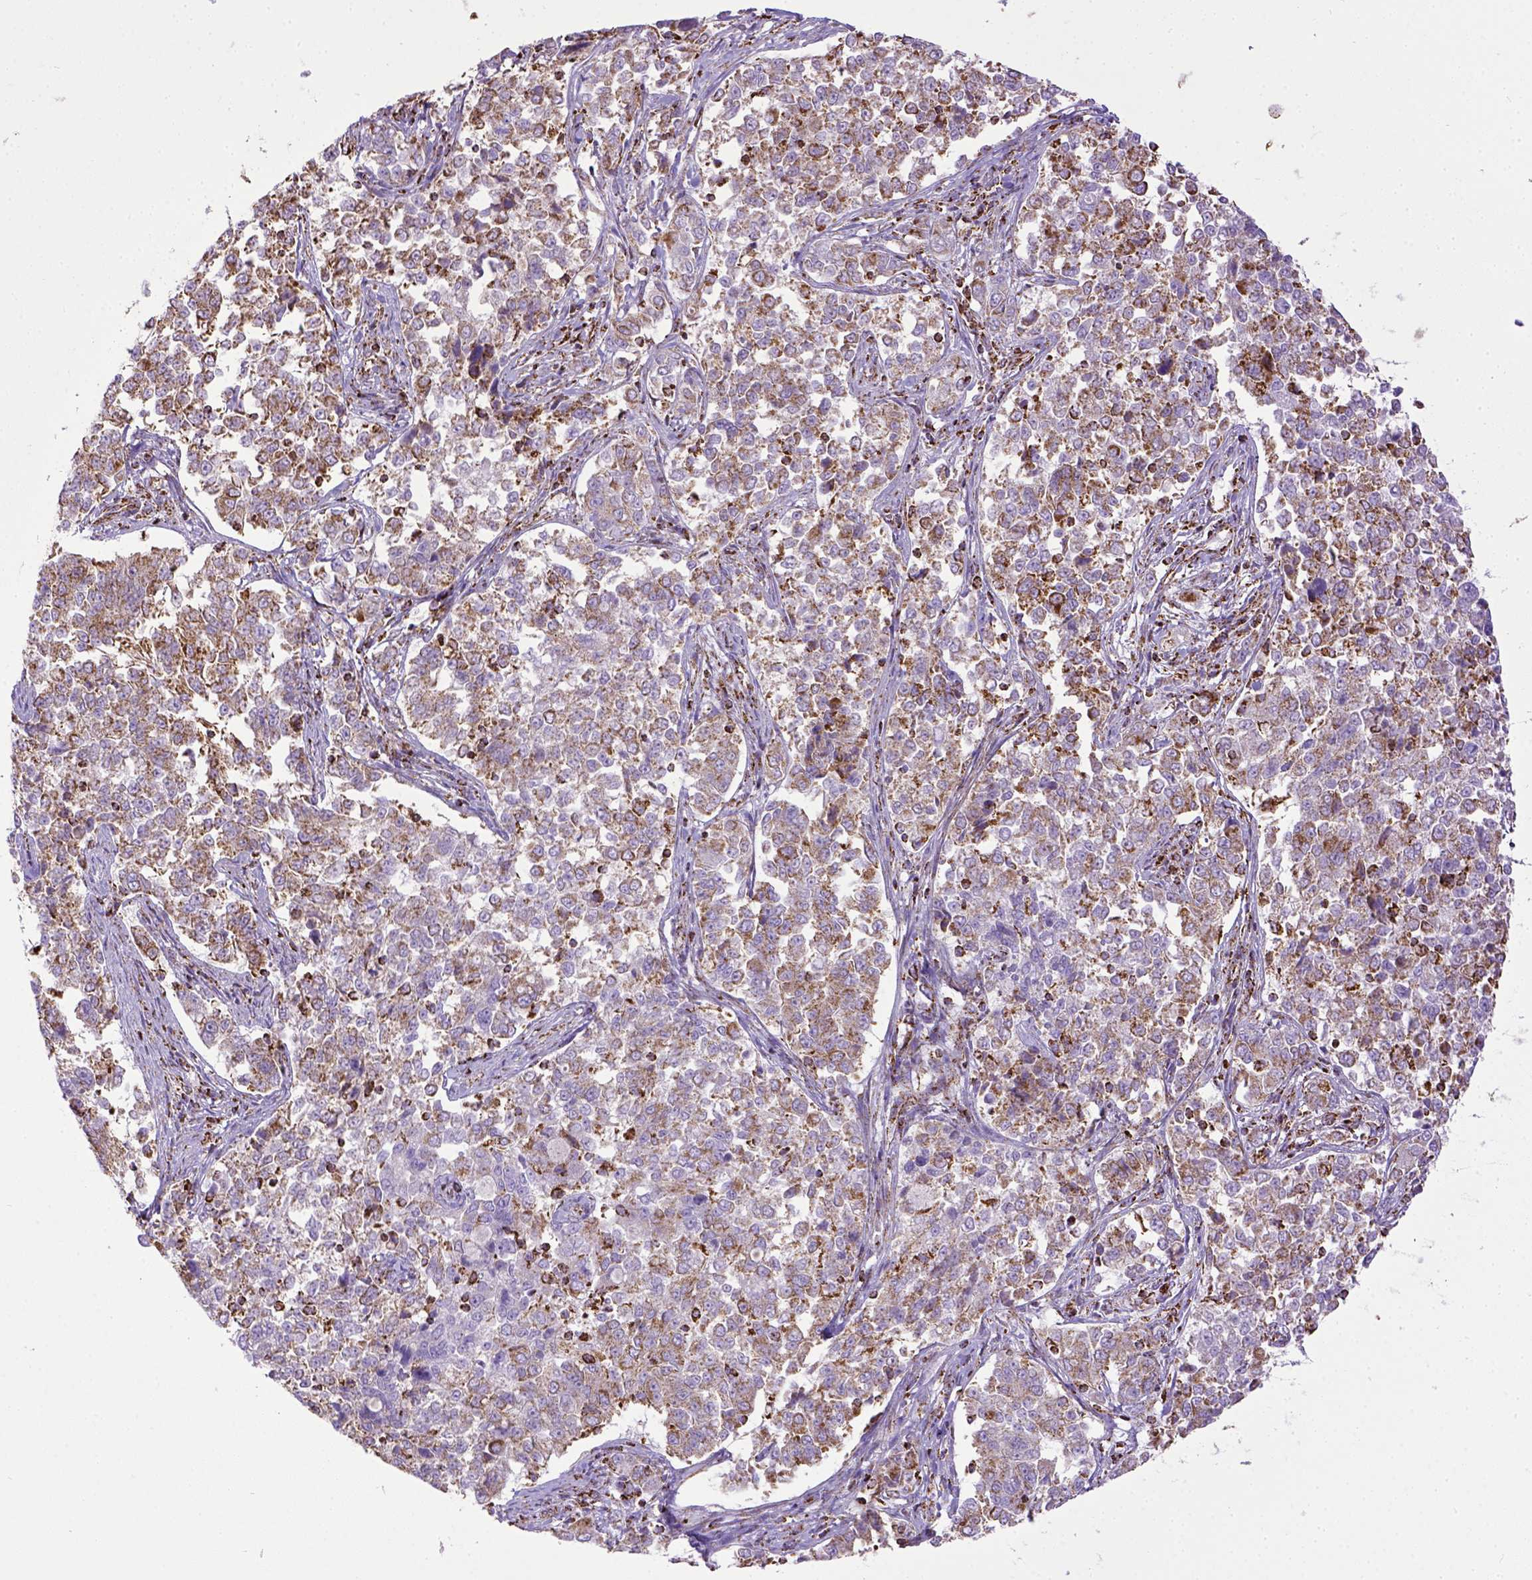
{"staining": {"intensity": "moderate", "quantity": ">75%", "location": "cytoplasmic/membranous"}, "tissue": "endometrial cancer", "cell_type": "Tumor cells", "image_type": "cancer", "snomed": [{"axis": "morphology", "description": "Adenocarcinoma, NOS"}, {"axis": "topography", "description": "Endometrium"}], "caption": "Endometrial cancer stained with DAB immunohistochemistry displays medium levels of moderate cytoplasmic/membranous expression in approximately >75% of tumor cells.", "gene": "MT-CO1", "patient": {"sex": "female", "age": 43}}